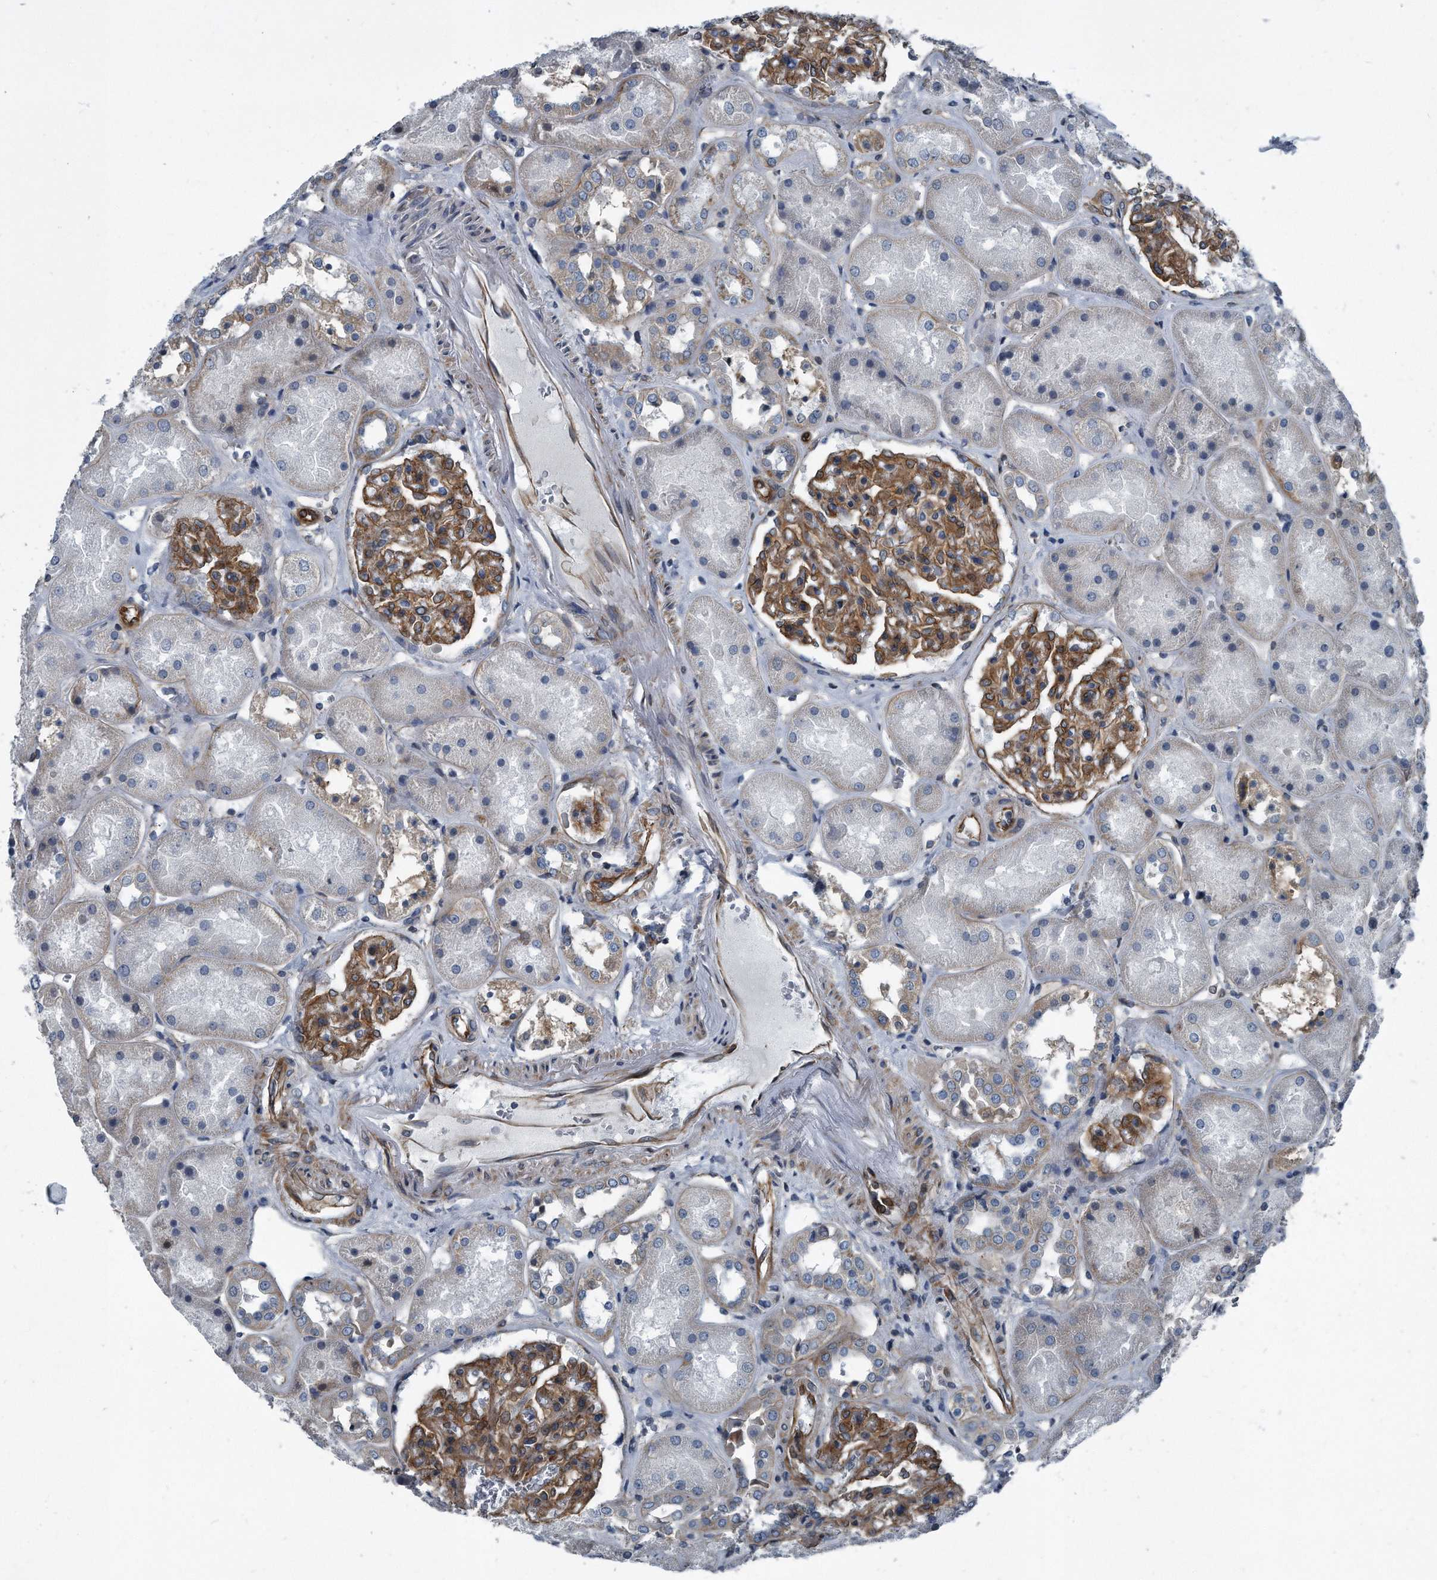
{"staining": {"intensity": "moderate", "quantity": ">75%", "location": "cytoplasmic/membranous"}, "tissue": "kidney", "cell_type": "Cells in glomeruli", "image_type": "normal", "snomed": [{"axis": "morphology", "description": "Normal tissue, NOS"}, {"axis": "topography", "description": "Kidney"}], "caption": "Moderate cytoplasmic/membranous protein staining is present in approximately >75% of cells in glomeruli in kidney. (Brightfield microscopy of DAB IHC at high magnification).", "gene": "PLEC", "patient": {"sex": "male", "age": 70}}